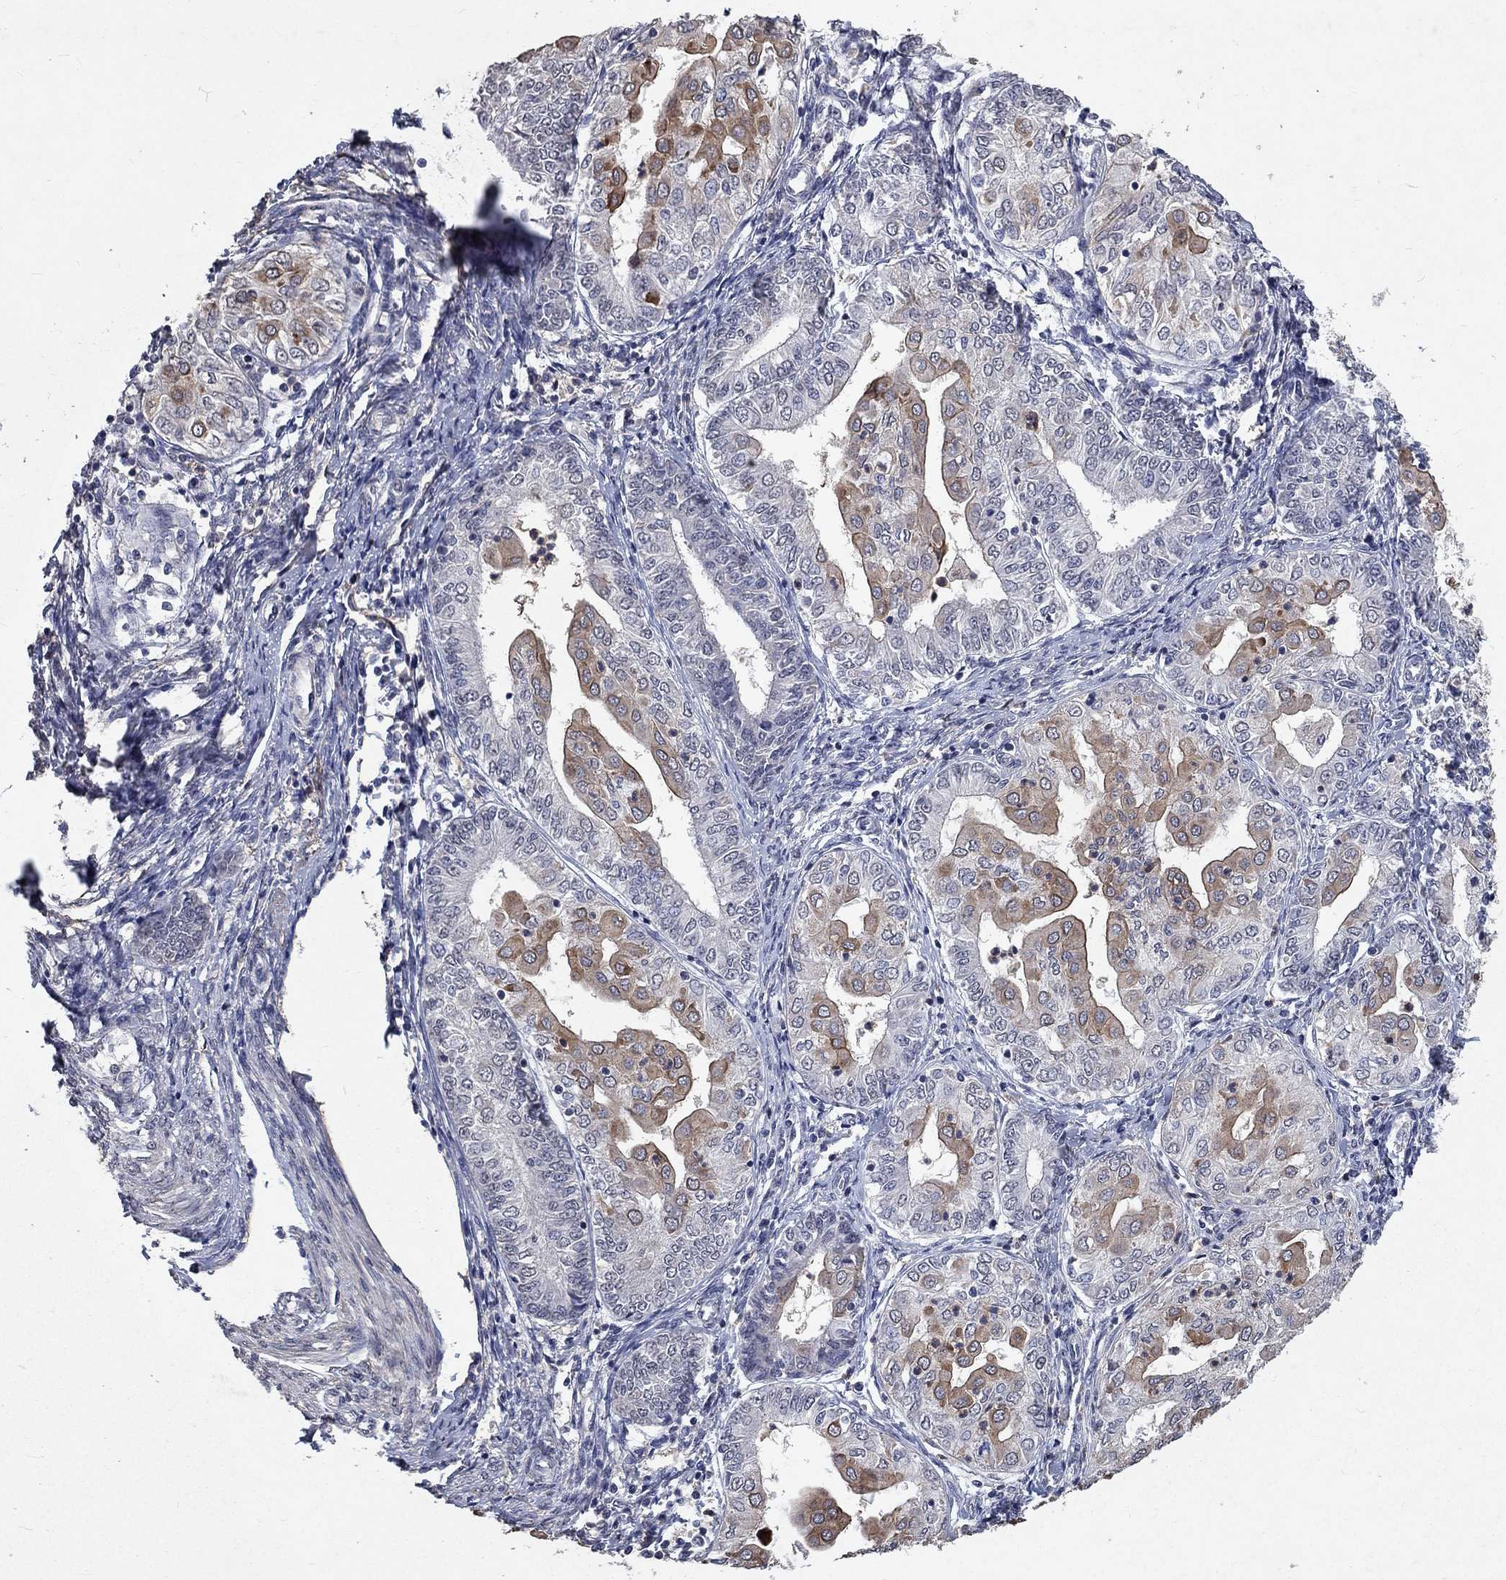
{"staining": {"intensity": "moderate", "quantity": "25%-75%", "location": "cytoplasmic/membranous"}, "tissue": "endometrial cancer", "cell_type": "Tumor cells", "image_type": "cancer", "snomed": [{"axis": "morphology", "description": "Adenocarcinoma, NOS"}, {"axis": "topography", "description": "Endometrium"}], "caption": "This micrograph displays immunohistochemistry (IHC) staining of adenocarcinoma (endometrial), with medium moderate cytoplasmic/membranous positivity in about 25%-75% of tumor cells.", "gene": "CHST5", "patient": {"sex": "female", "age": 68}}